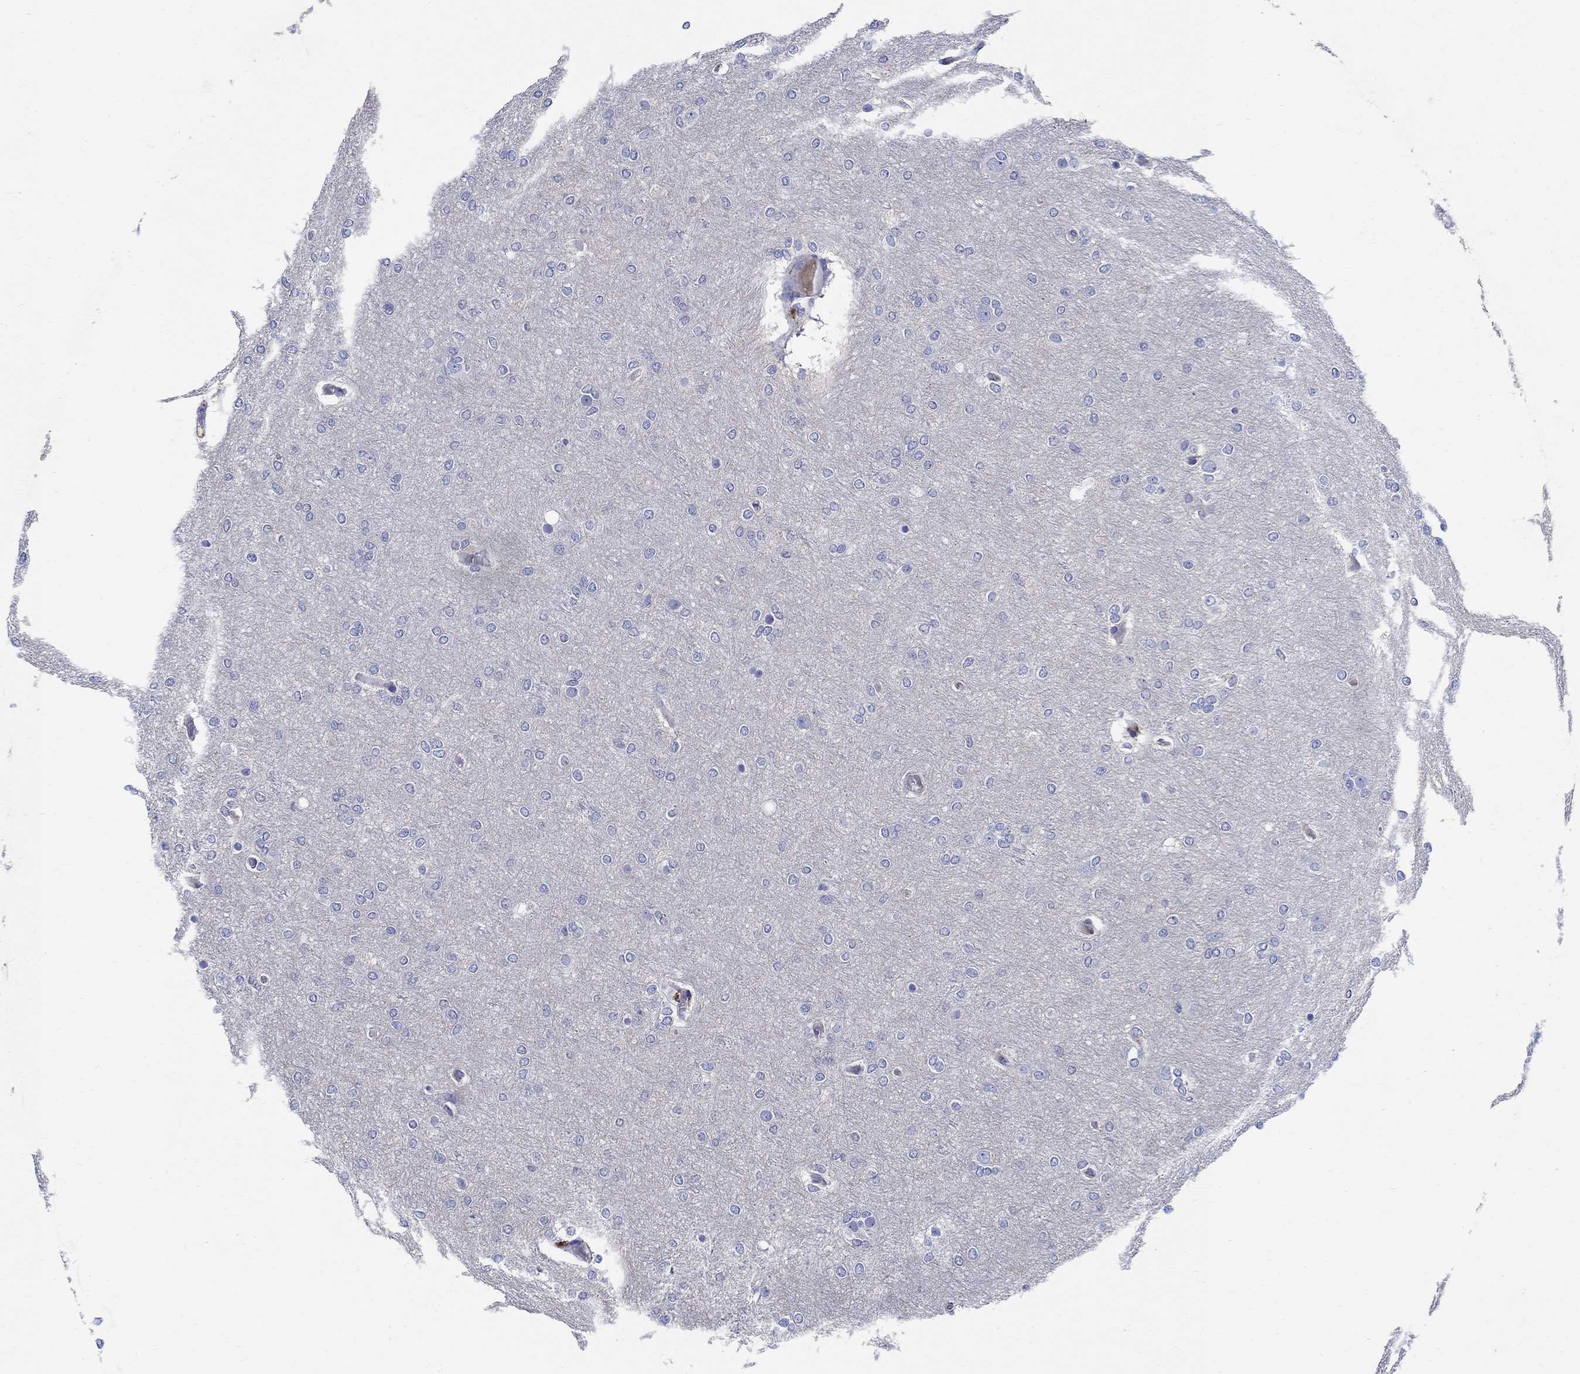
{"staining": {"intensity": "negative", "quantity": "none", "location": "none"}, "tissue": "glioma", "cell_type": "Tumor cells", "image_type": "cancer", "snomed": [{"axis": "morphology", "description": "Glioma, malignant, High grade"}, {"axis": "topography", "description": "Brain"}], "caption": "The image displays no significant staining in tumor cells of high-grade glioma (malignant).", "gene": "CRYGD", "patient": {"sex": "female", "age": 61}}